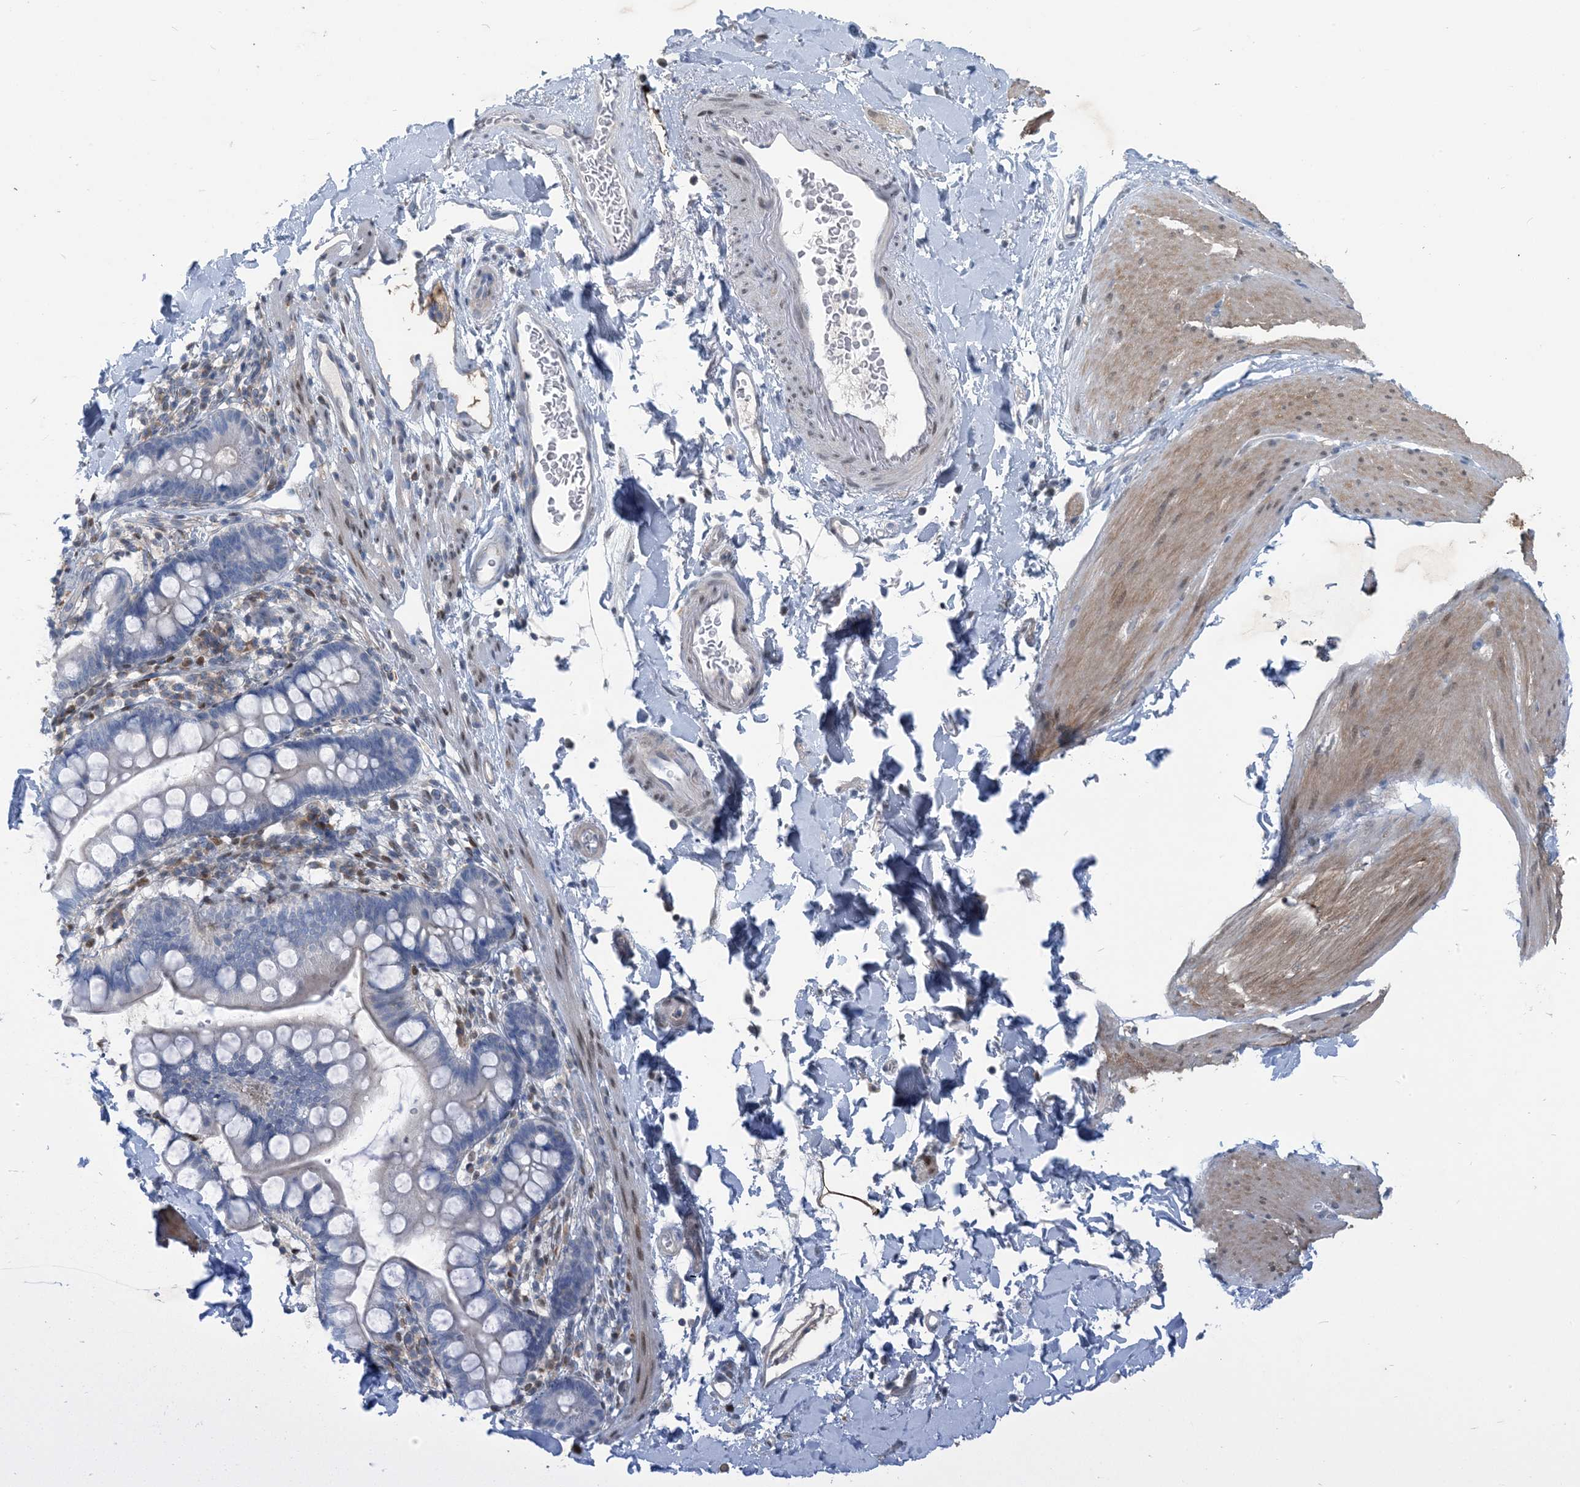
{"staining": {"intensity": "moderate", "quantity": ">75%", "location": "cytoplasmic/membranous,nuclear"}, "tissue": "smooth muscle", "cell_type": "Smooth muscle cells", "image_type": "normal", "snomed": [{"axis": "morphology", "description": "Normal tissue, NOS"}, {"axis": "topography", "description": "Smooth muscle"}, {"axis": "topography", "description": "Small intestine"}], "caption": "Immunohistochemistry (IHC) (DAB (3,3'-diaminobenzidine)) staining of benign smooth muscle exhibits moderate cytoplasmic/membranous,nuclear protein staining in approximately >75% of smooth muscle cells.", "gene": "ZC3H12A", "patient": {"sex": "female", "age": 84}}